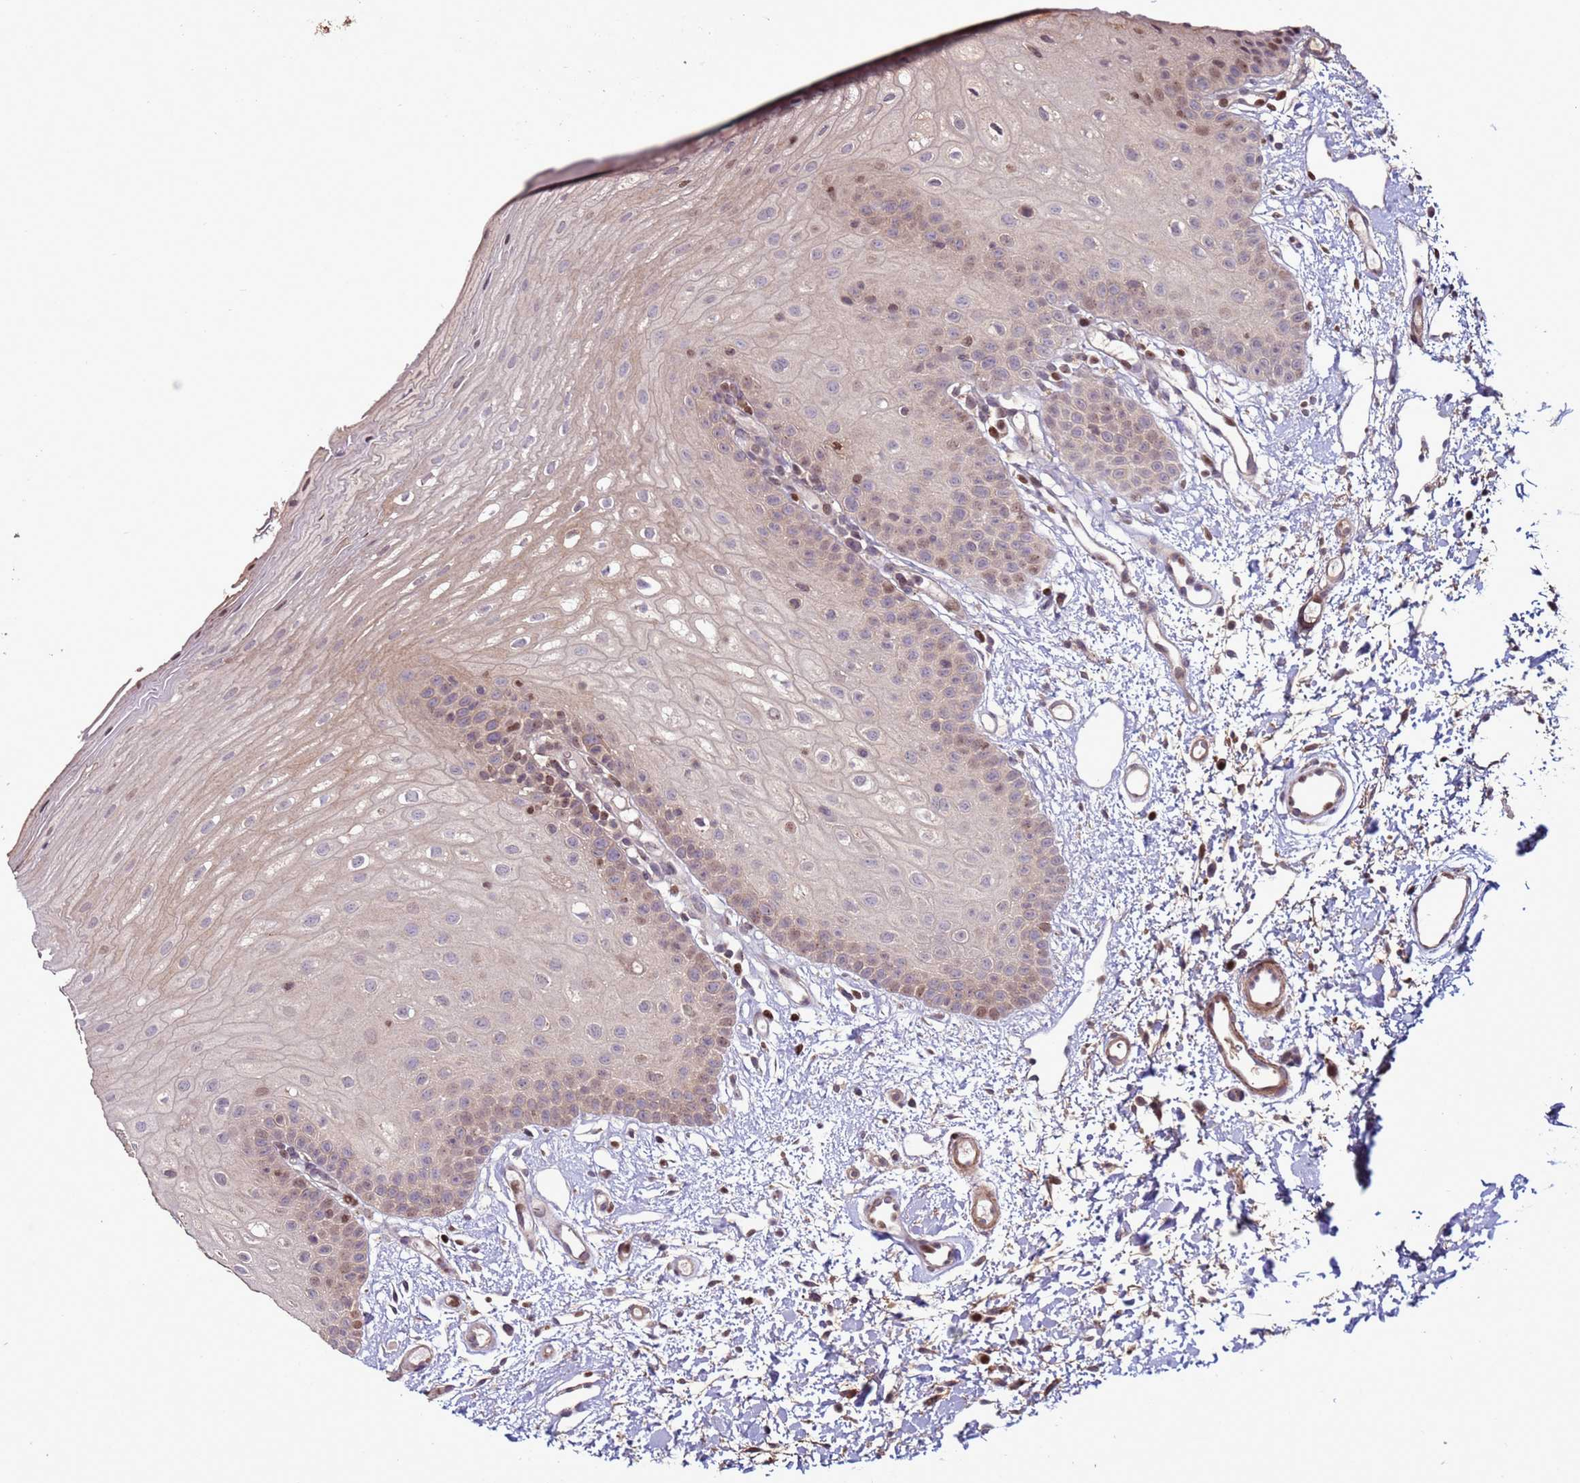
{"staining": {"intensity": "moderate", "quantity": "<25%", "location": "nuclear"}, "tissue": "oral mucosa", "cell_type": "Squamous epithelial cells", "image_type": "normal", "snomed": [{"axis": "morphology", "description": "Normal tissue, NOS"}, {"axis": "topography", "description": "Oral tissue"}], "caption": "A high-resolution histopathology image shows immunohistochemistry staining of benign oral mucosa, which exhibits moderate nuclear staining in approximately <25% of squamous epithelial cells.", "gene": "HGH1", "patient": {"sex": "female", "age": 67}}